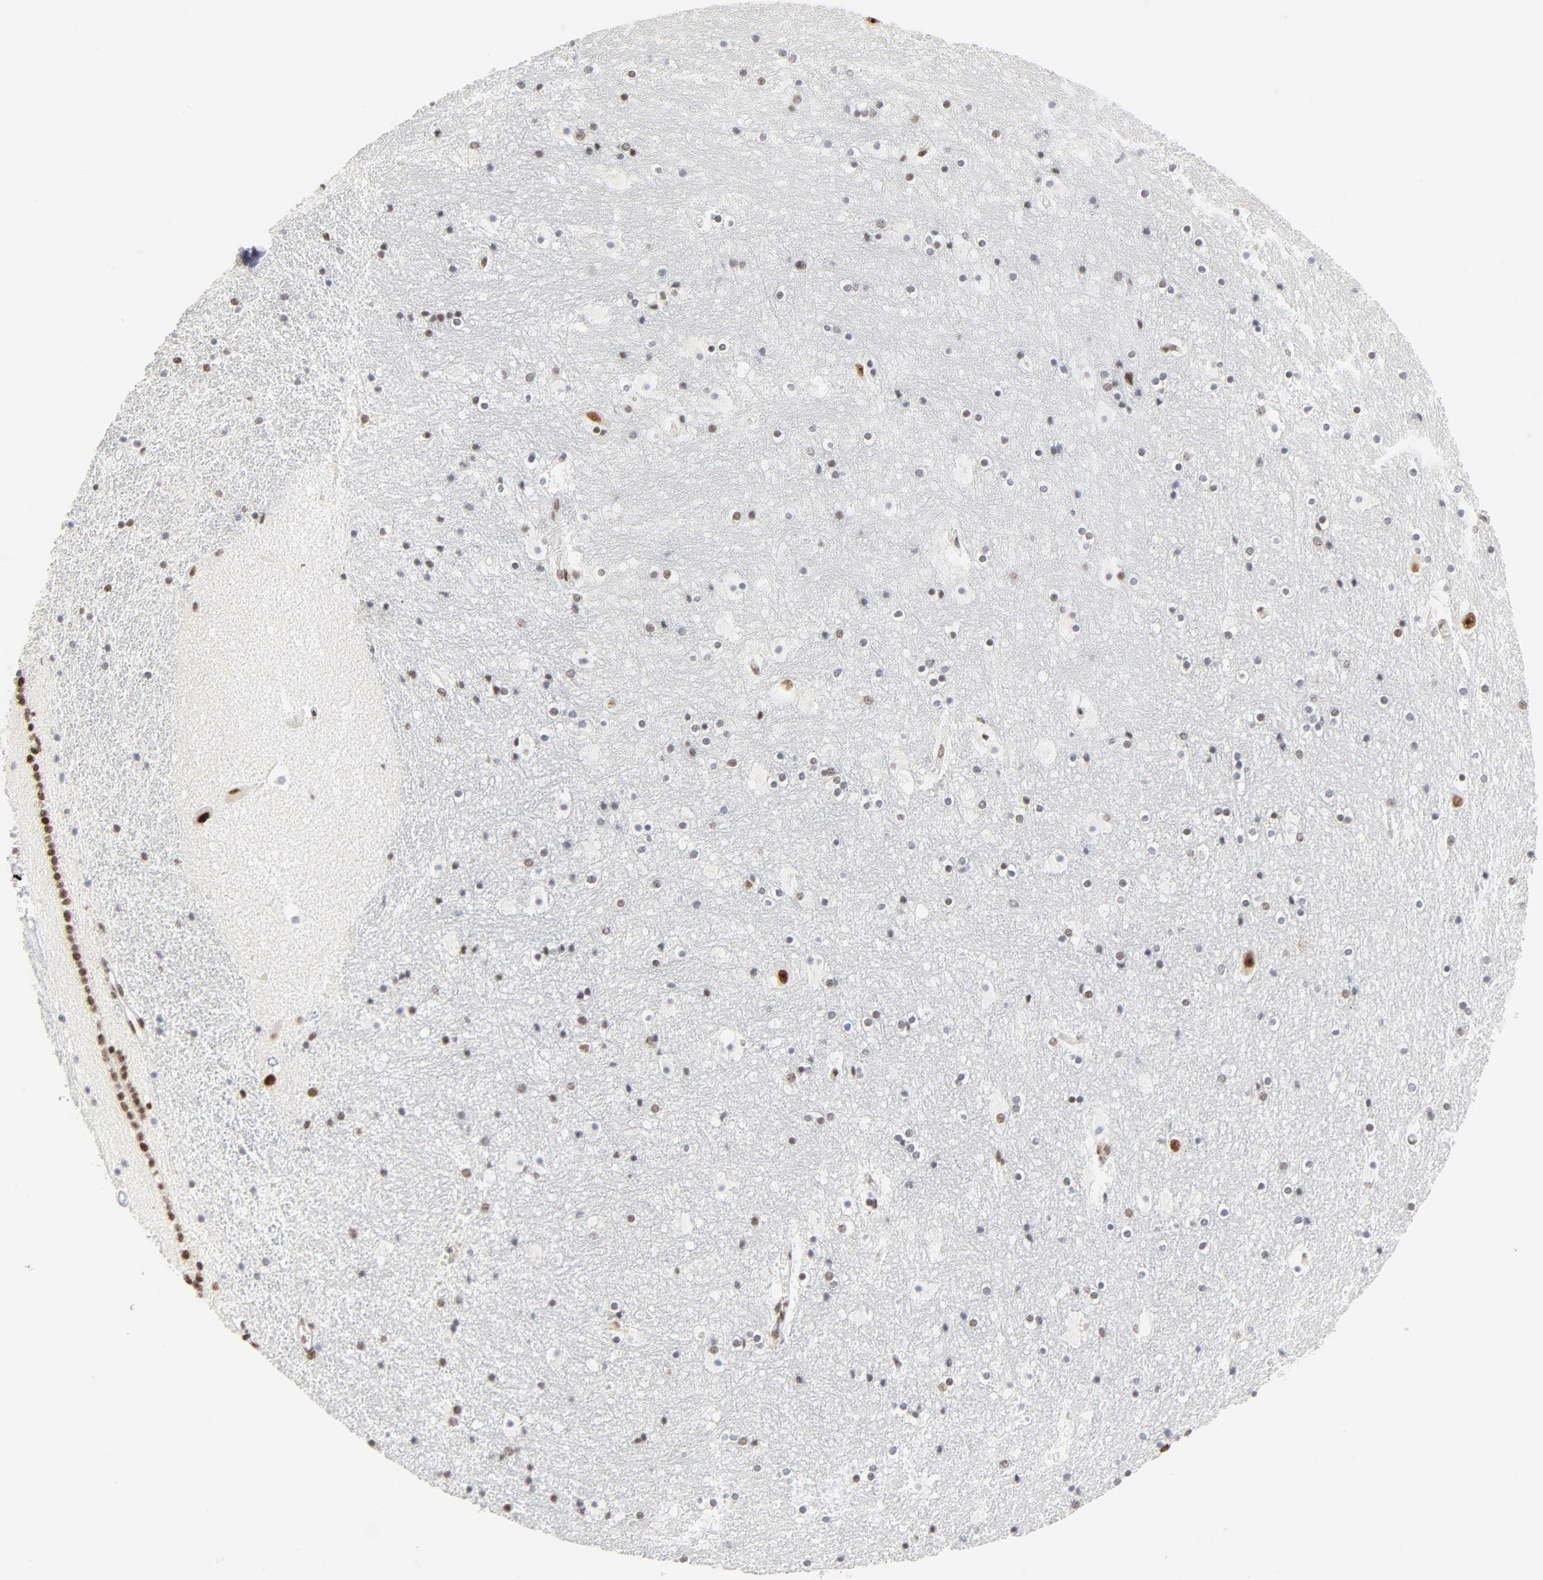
{"staining": {"intensity": "moderate", "quantity": "25%-75%", "location": "nuclear"}, "tissue": "hippocampus", "cell_type": "Glial cells", "image_type": "normal", "snomed": [{"axis": "morphology", "description": "Normal tissue, NOS"}, {"axis": "topography", "description": "Hippocampus"}], "caption": "About 25%-75% of glial cells in normal hippocampus reveal moderate nuclear protein positivity as visualized by brown immunohistochemical staining.", "gene": "GTF2H1", "patient": {"sex": "male", "age": 45}}